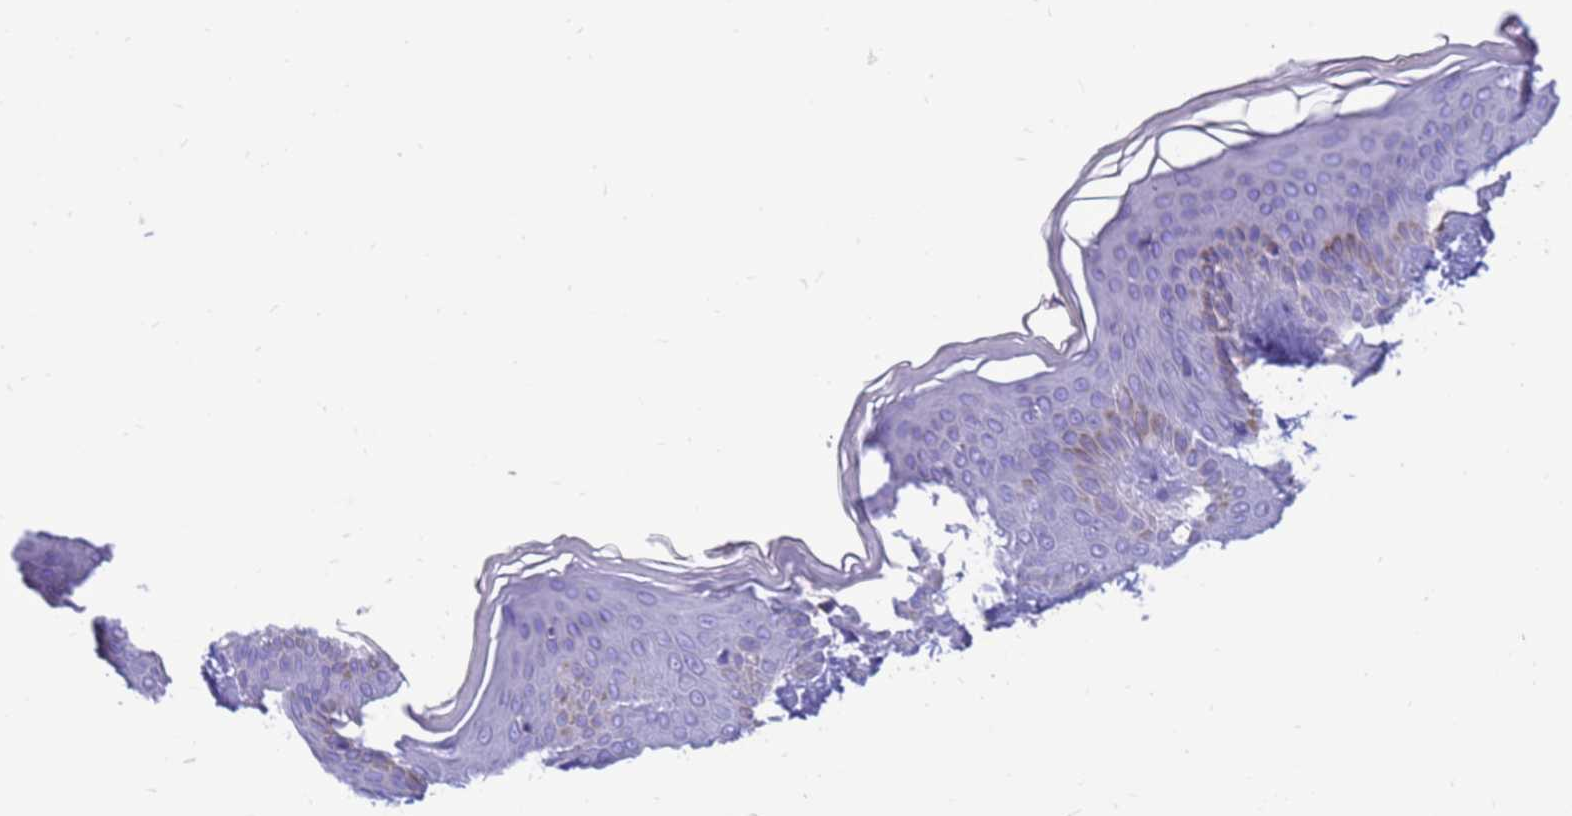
{"staining": {"intensity": "negative", "quantity": "none", "location": "none"}, "tissue": "skin", "cell_type": "Fibroblasts", "image_type": "normal", "snomed": [{"axis": "morphology", "description": "Normal tissue, NOS"}, {"axis": "topography", "description": "Skin"}], "caption": "This is an IHC photomicrograph of unremarkable human skin. There is no positivity in fibroblasts.", "gene": "PDE10A", "patient": {"sex": "male", "age": 36}}